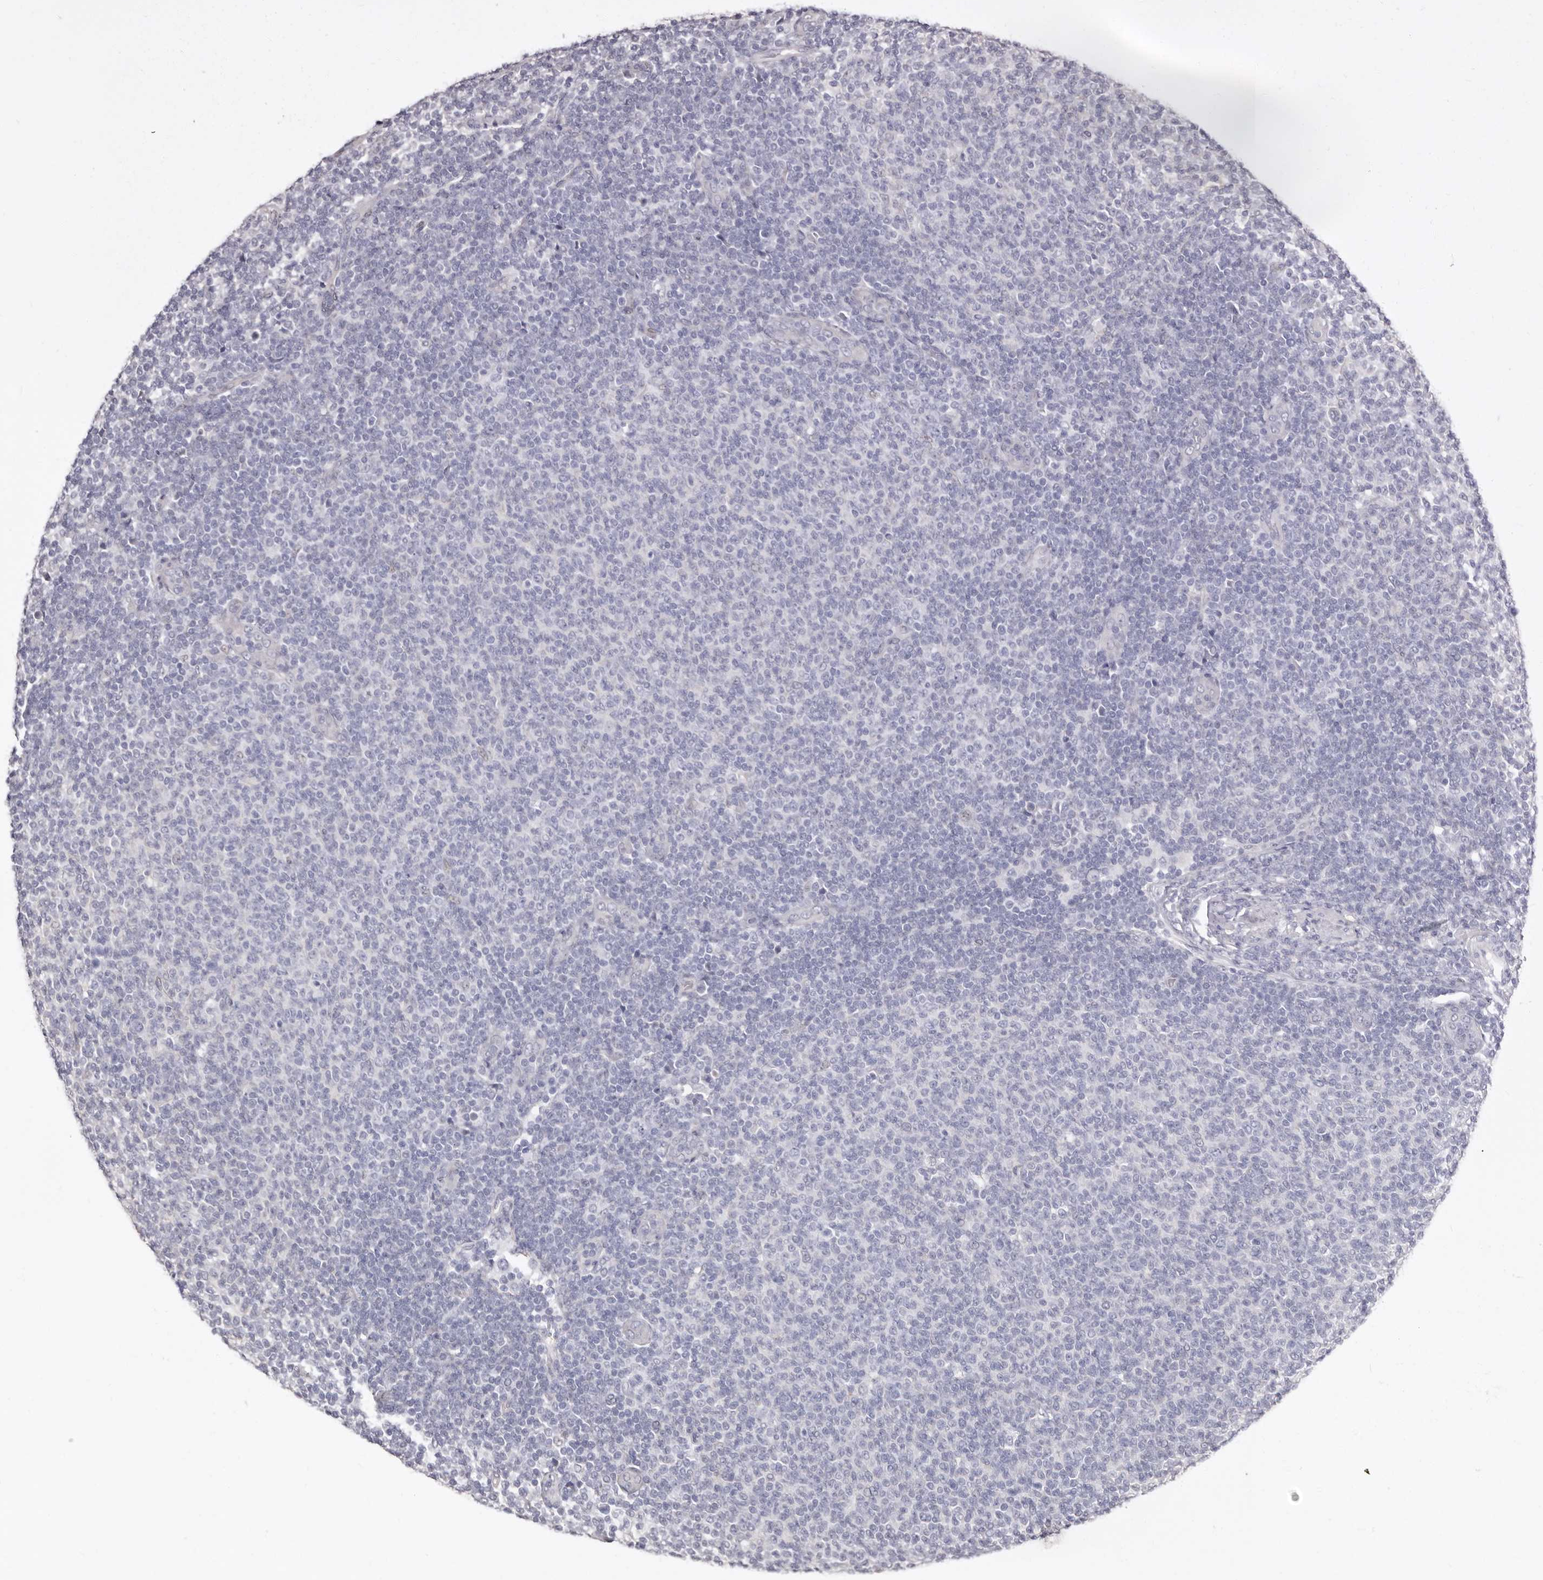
{"staining": {"intensity": "negative", "quantity": "none", "location": "none"}, "tissue": "lymphoma", "cell_type": "Tumor cells", "image_type": "cancer", "snomed": [{"axis": "morphology", "description": "Malignant lymphoma, non-Hodgkin's type, Low grade"}, {"axis": "topography", "description": "Lymph node"}], "caption": "Immunohistochemical staining of human lymphoma exhibits no significant expression in tumor cells.", "gene": "KHDRBS2", "patient": {"sex": "male", "age": 66}}